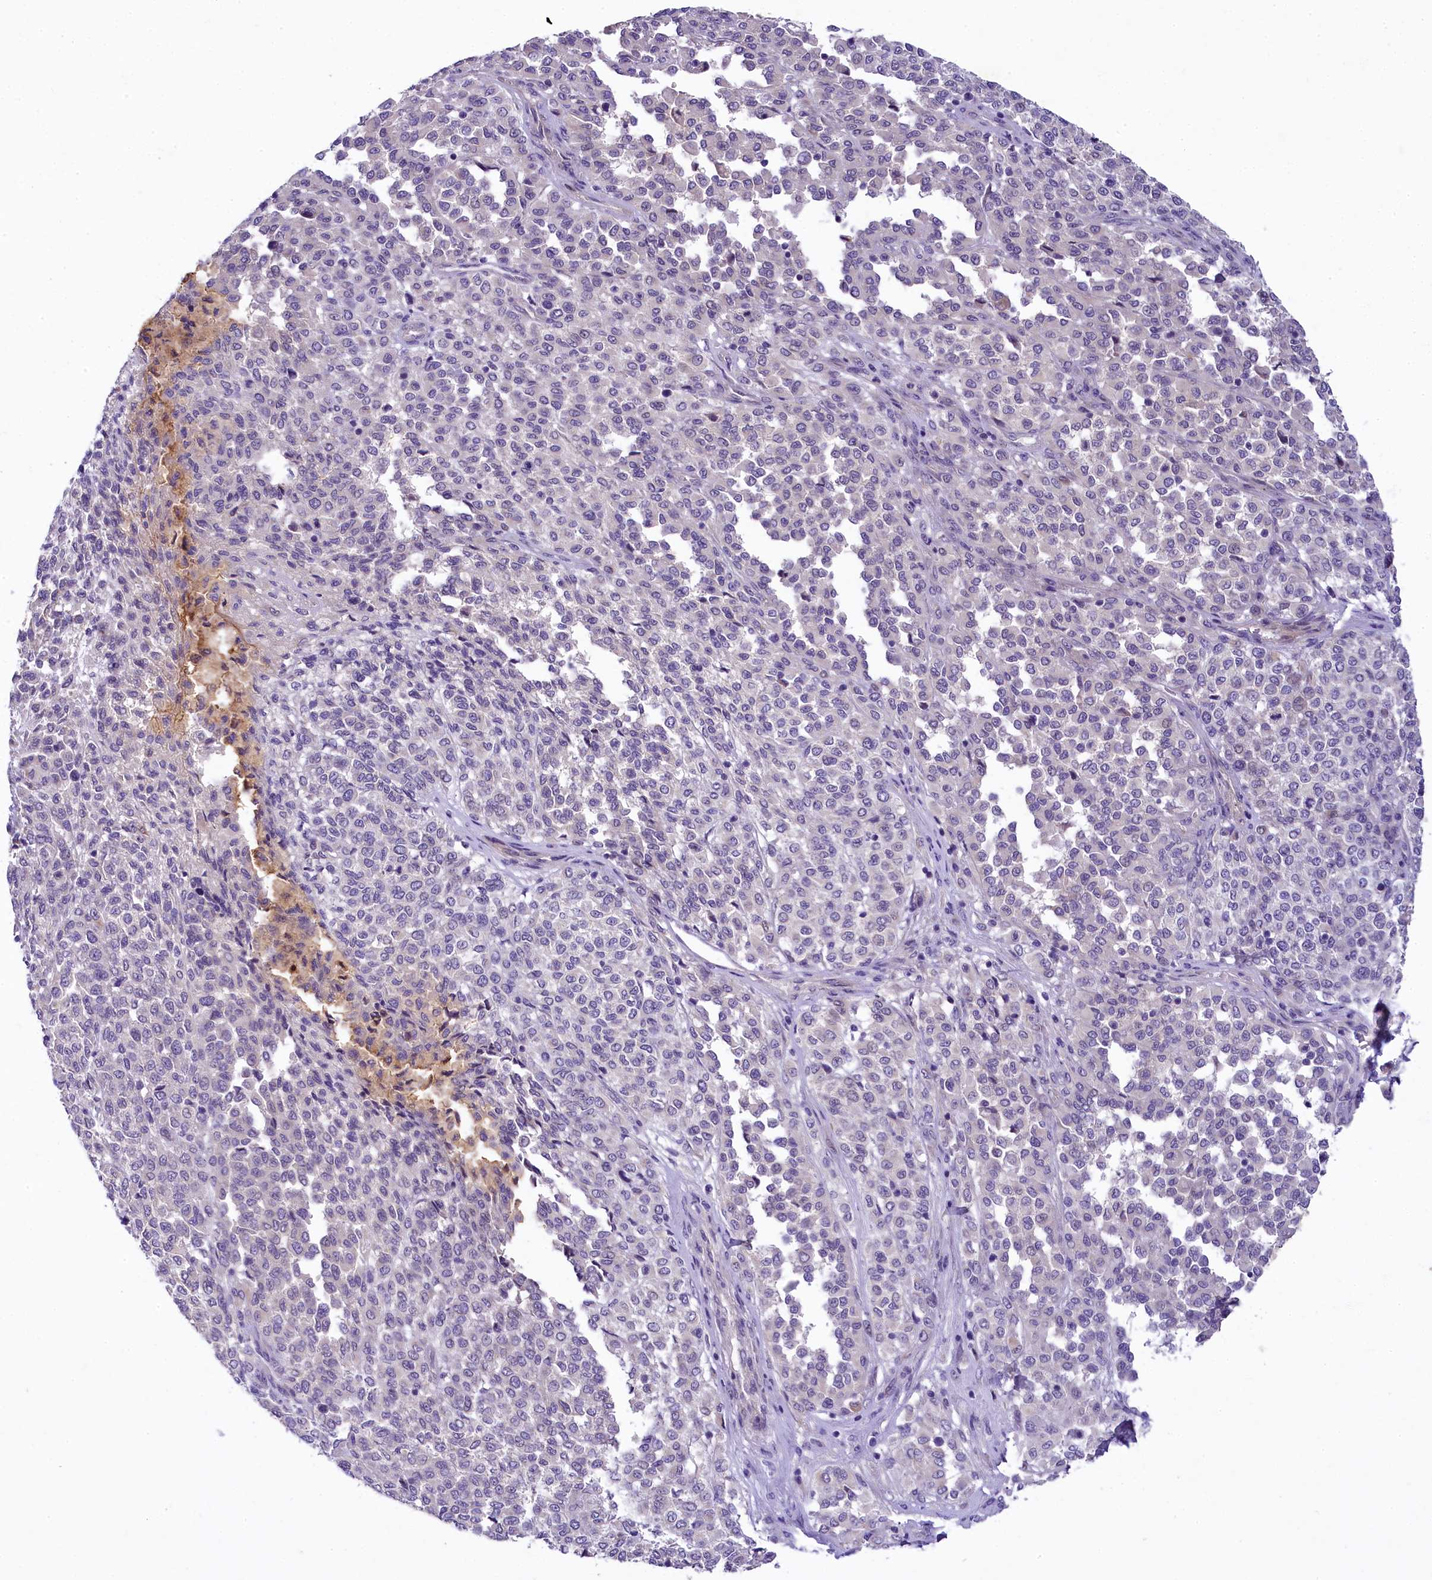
{"staining": {"intensity": "negative", "quantity": "none", "location": "none"}, "tissue": "melanoma", "cell_type": "Tumor cells", "image_type": "cancer", "snomed": [{"axis": "morphology", "description": "Malignant melanoma, Metastatic site"}, {"axis": "topography", "description": "Pancreas"}], "caption": "Immunohistochemical staining of human melanoma shows no significant positivity in tumor cells.", "gene": "UBXN6", "patient": {"sex": "female", "age": 30}}